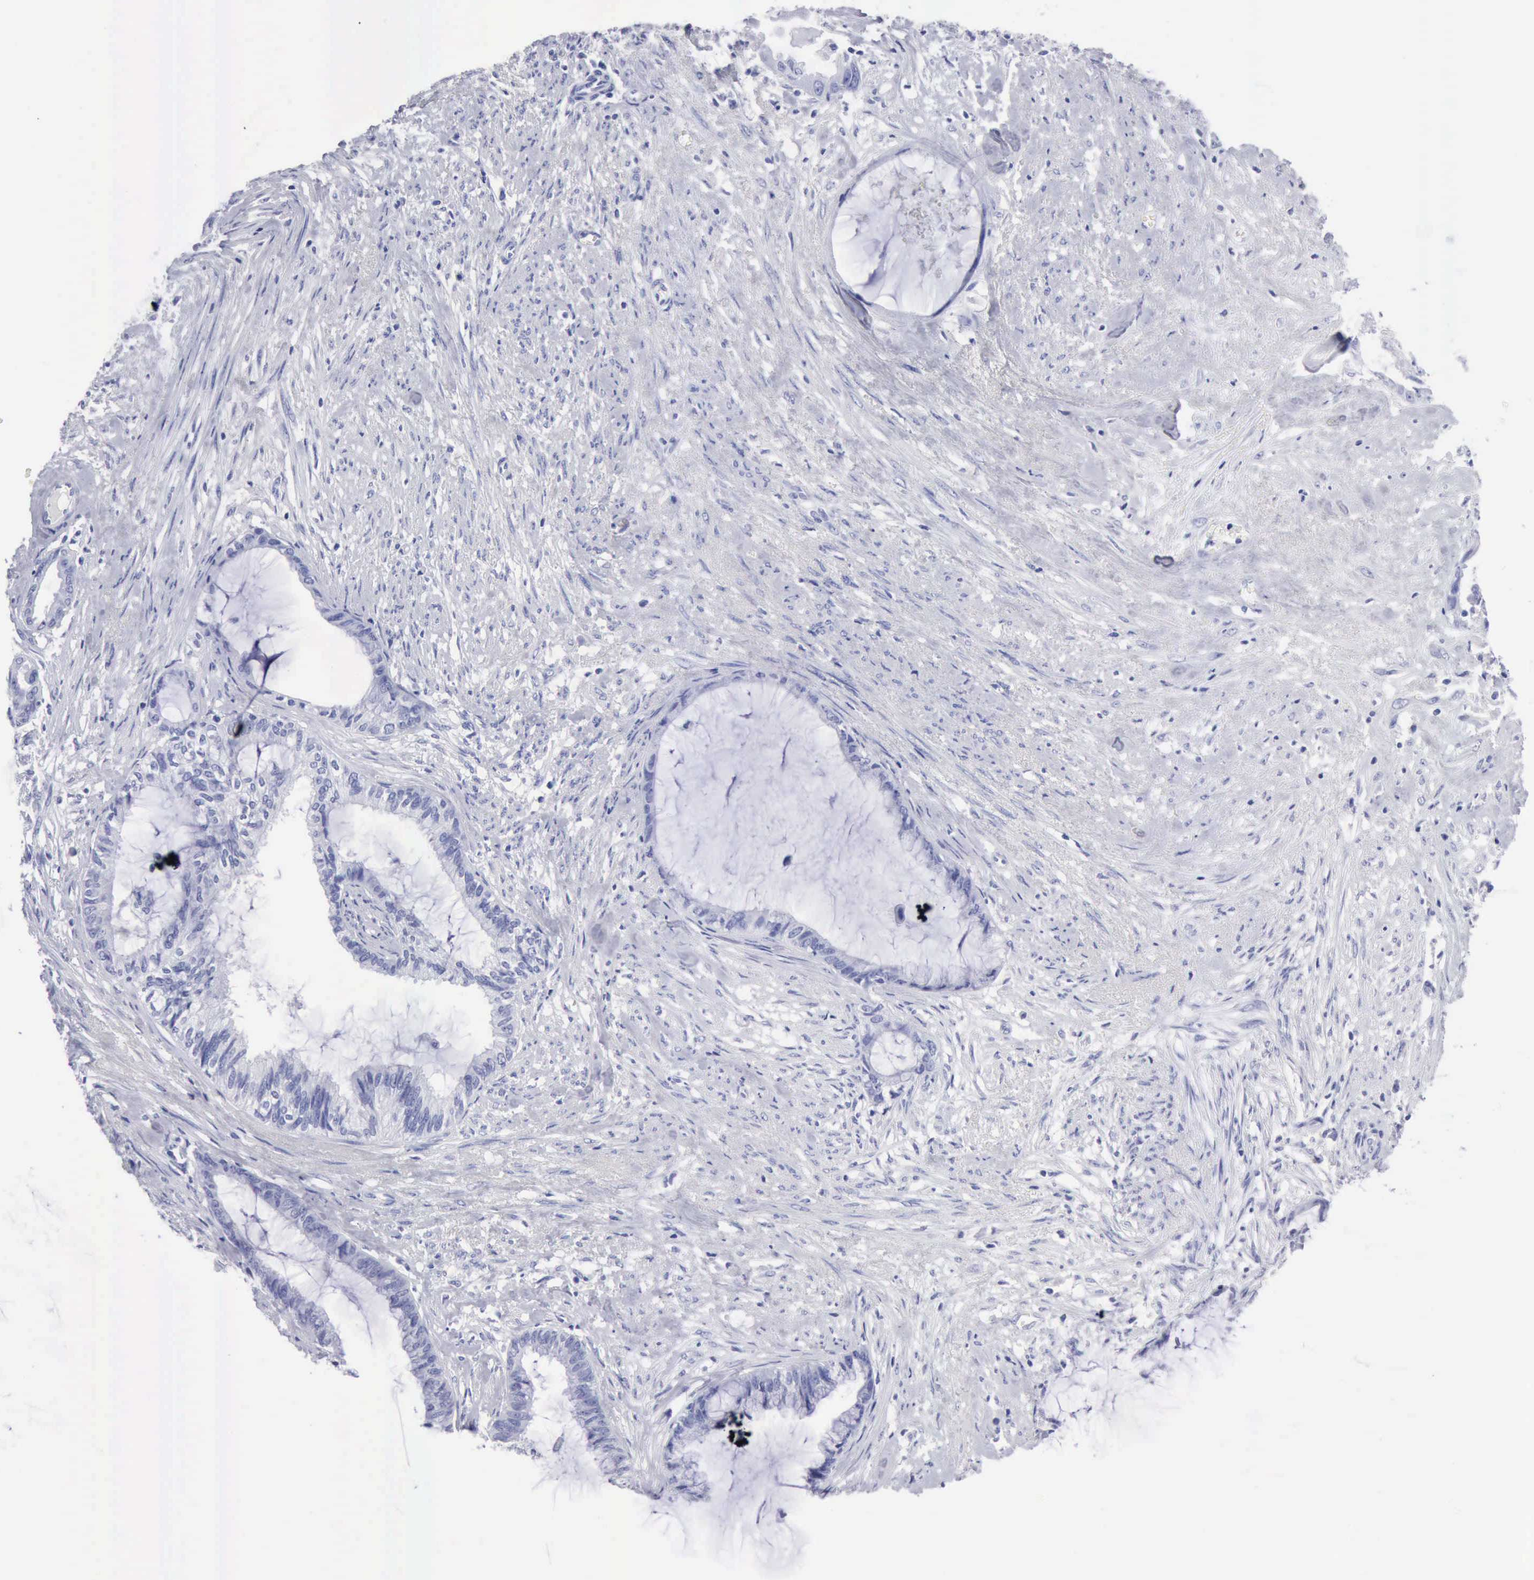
{"staining": {"intensity": "negative", "quantity": "none", "location": "none"}, "tissue": "endometrial cancer", "cell_type": "Tumor cells", "image_type": "cancer", "snomed": [{"axis": "morphology", "description": "Adenocarcinoma, NOS"}, {"axis": "topography", "description": "Endometrium"}], "caption": "There is no significant positivity in tumor cells of endometrial cancer.", "gene": "CYP19A1", "patient": {"sex": "female", "age": 86}}